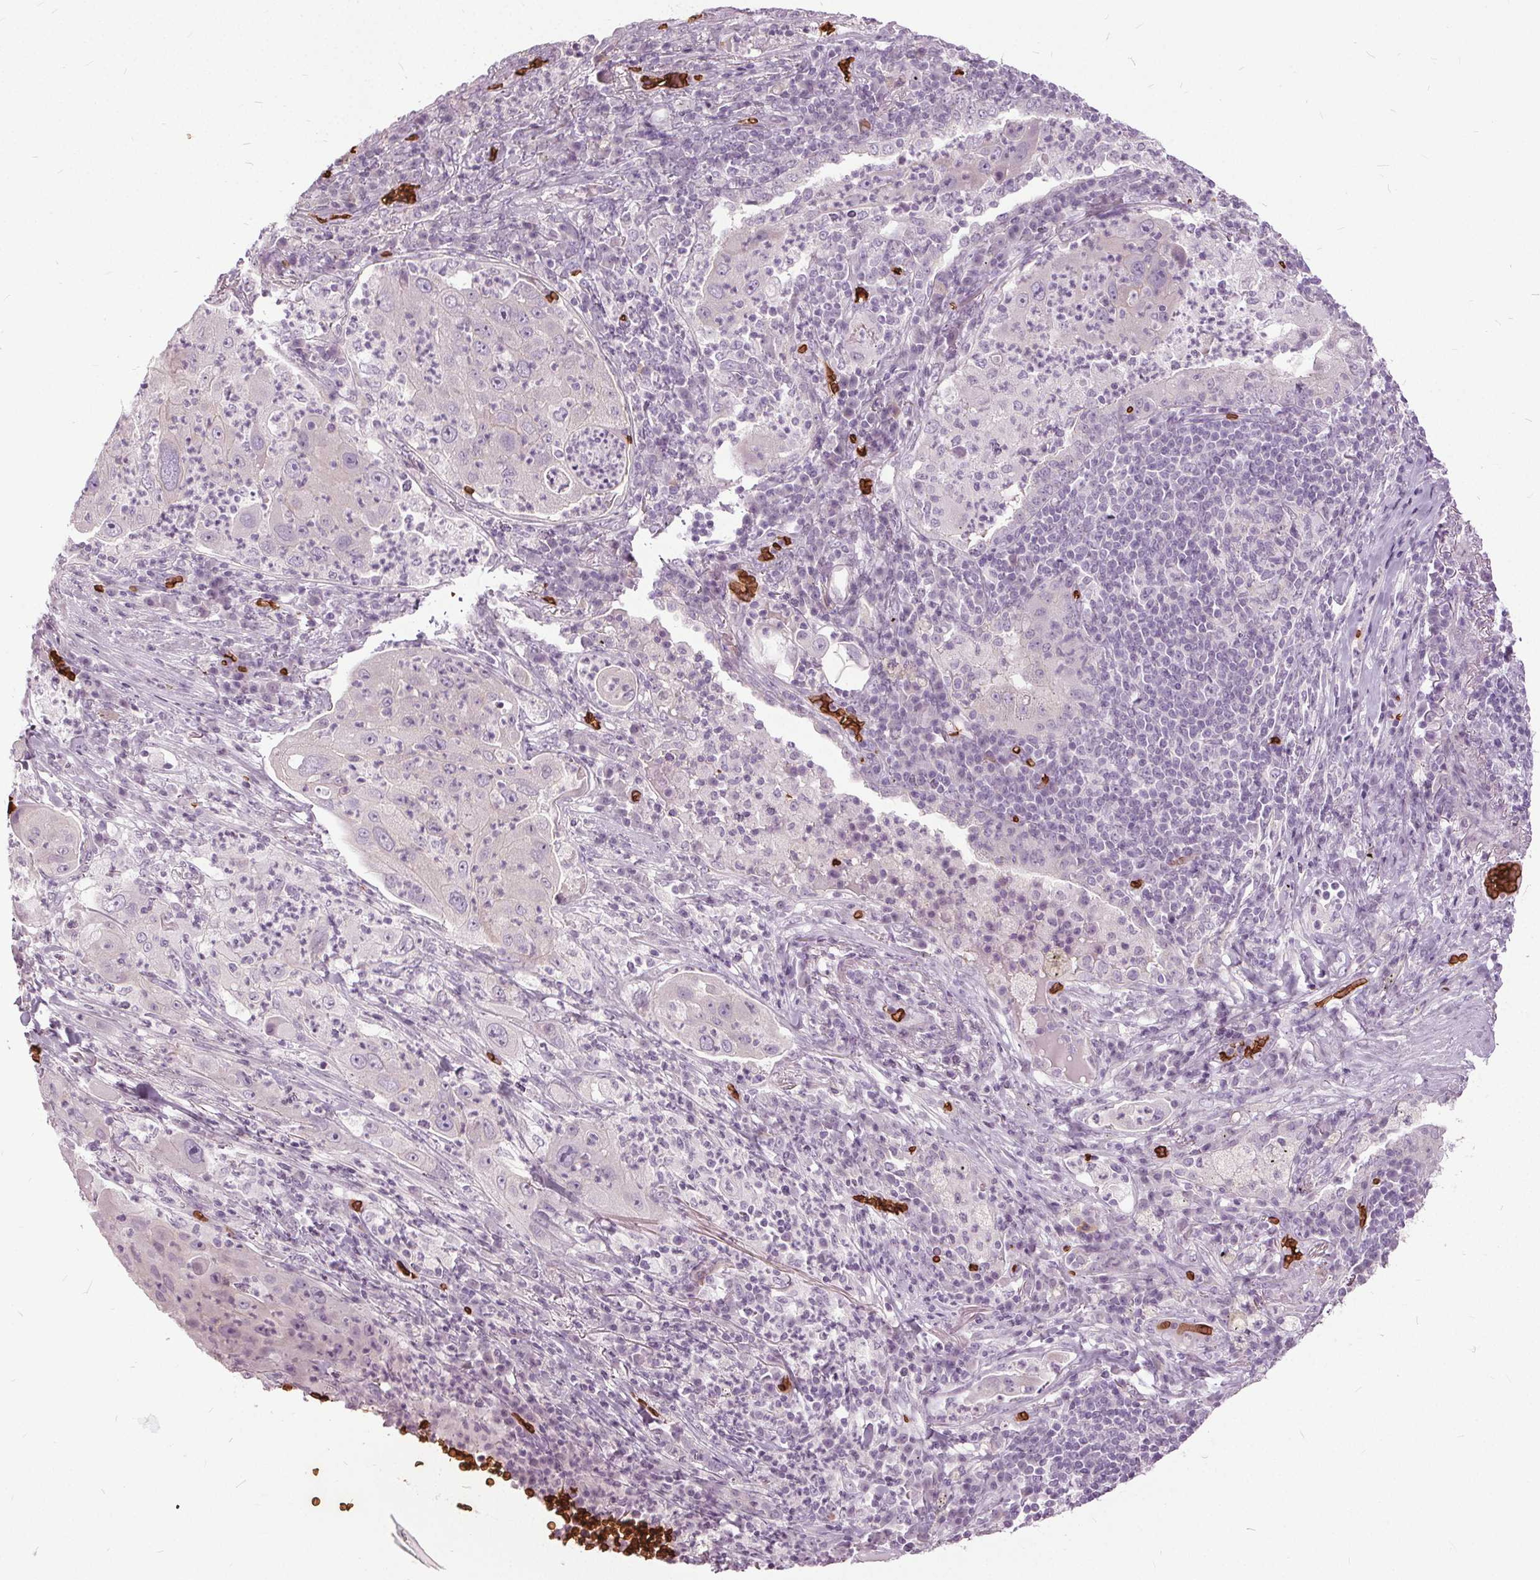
{"staining": {"intensity": "negative", "quantity": "none", "location": "none"}, "tissue": "lung cancer", "cell_type": "Tumor cells", "image_type": "cancer", "snomed": [{"axis": "morphology", "description": "Squamous cell carcinoma, NOS"}, {"axis": "topography", "description": "Lung"}], "caption": "Immunohistochemistry (IHC) photomicrograph of neoplastic tissue: human lung cancer stained with DAB demonstrates no significant protein positivity in tumor cells. Nuclei are stained in blue.", "gene": "SLC4A1", "patient": {"sex": "female", "age": 59}}